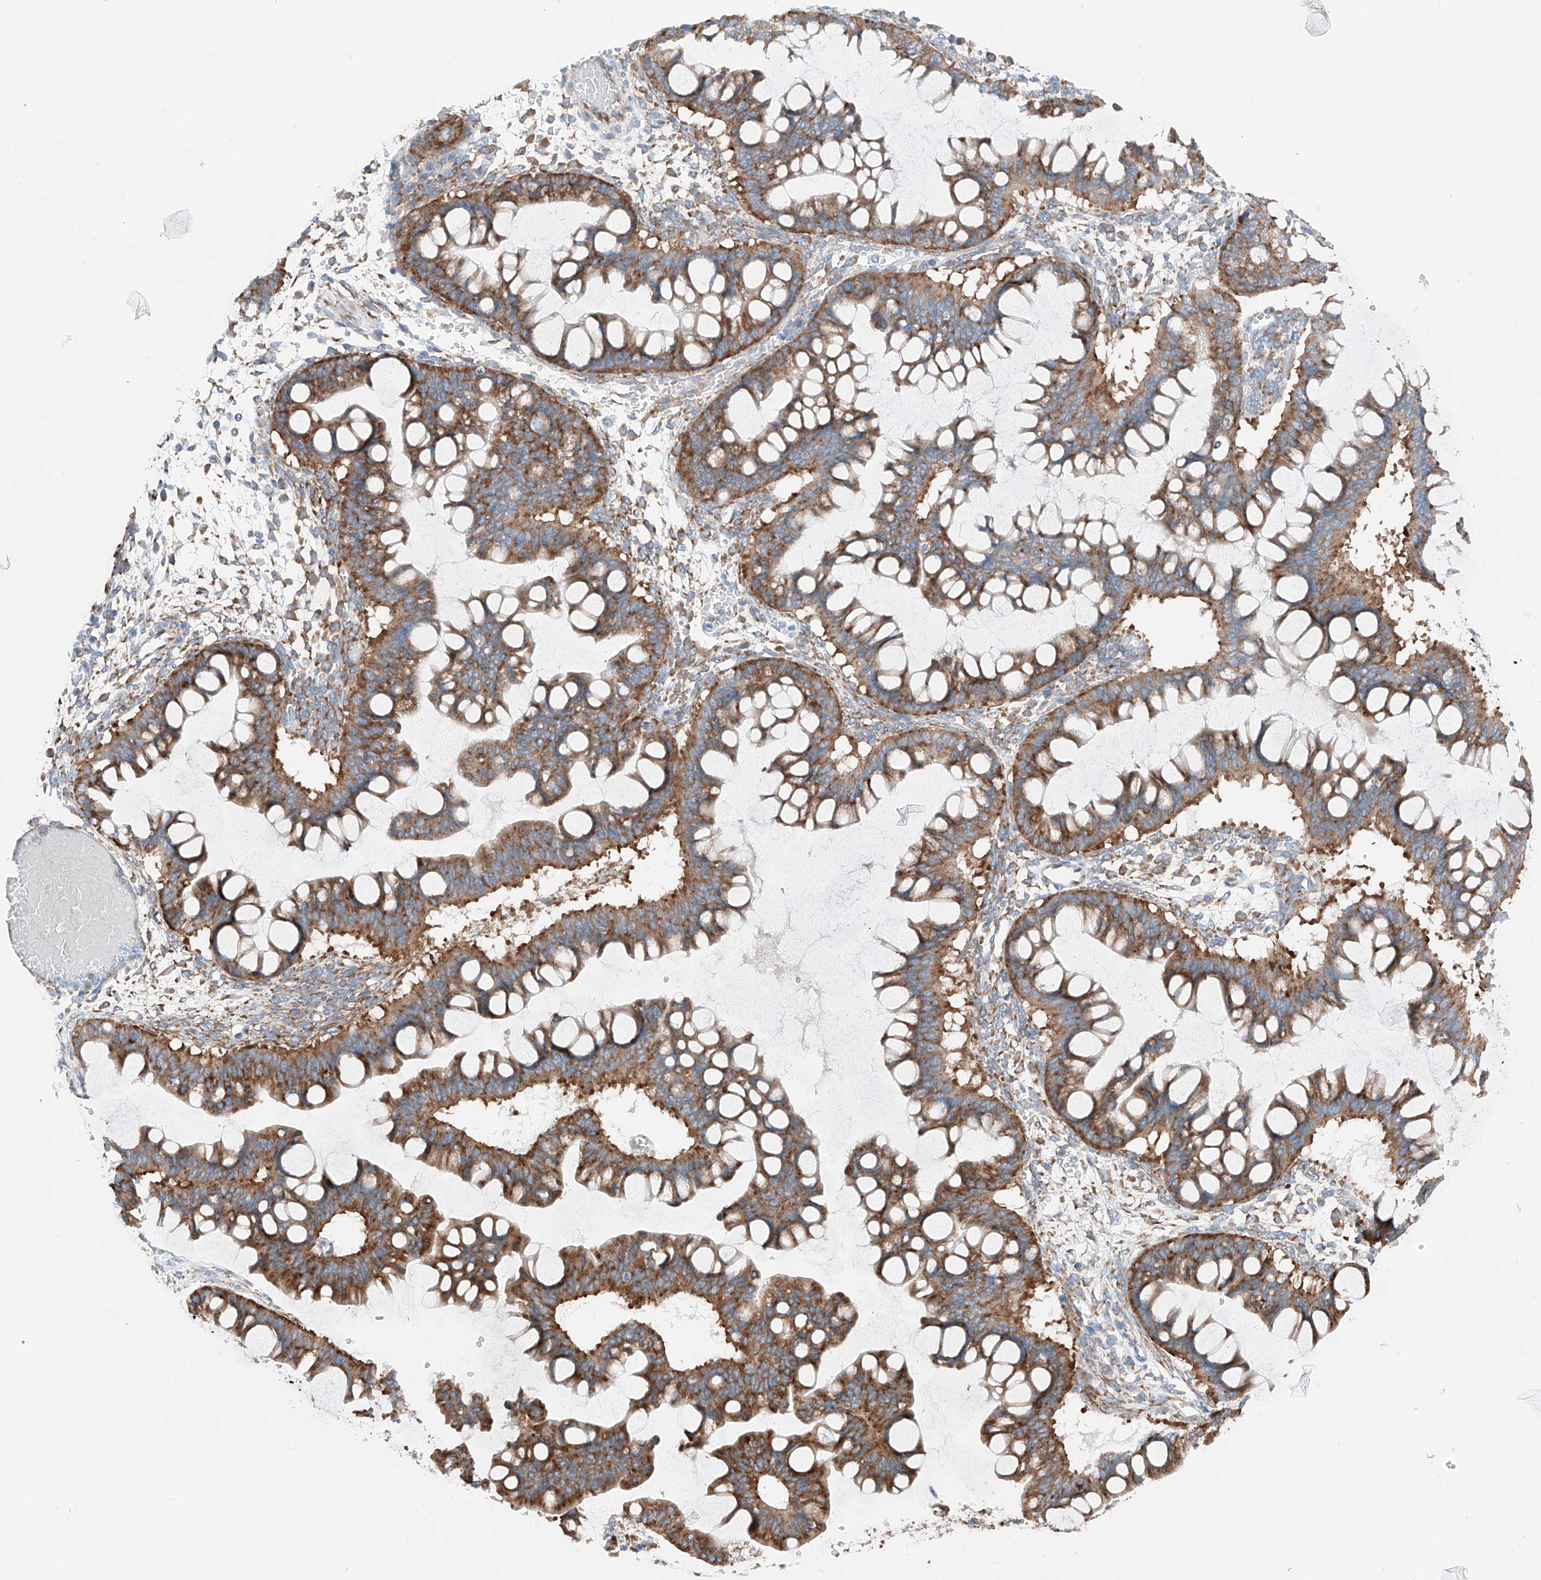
{"staining": {"intensity": "moderate", "quantity": ">75%", "location": "cytoplasmic/membranous"}, "tissue": "ovarian cancer", "cell_type": "Tumor cells", "image_type": "cancer", "snomed": [{"axis": "morphology", "description": "Cystadenocarcinoma, mucinous, NOS"}, {"axis": "topography", "description": "Ovary"}], "caption": "Protein staining exhibits moderate cytoplasmic/membranous positivity in approximately >75% of tumor cells in ovarian cancer (mucinous cystadenocarcinoma).", "gene": "CRELD1", "patient": {"sex": "female", "age": 73}}